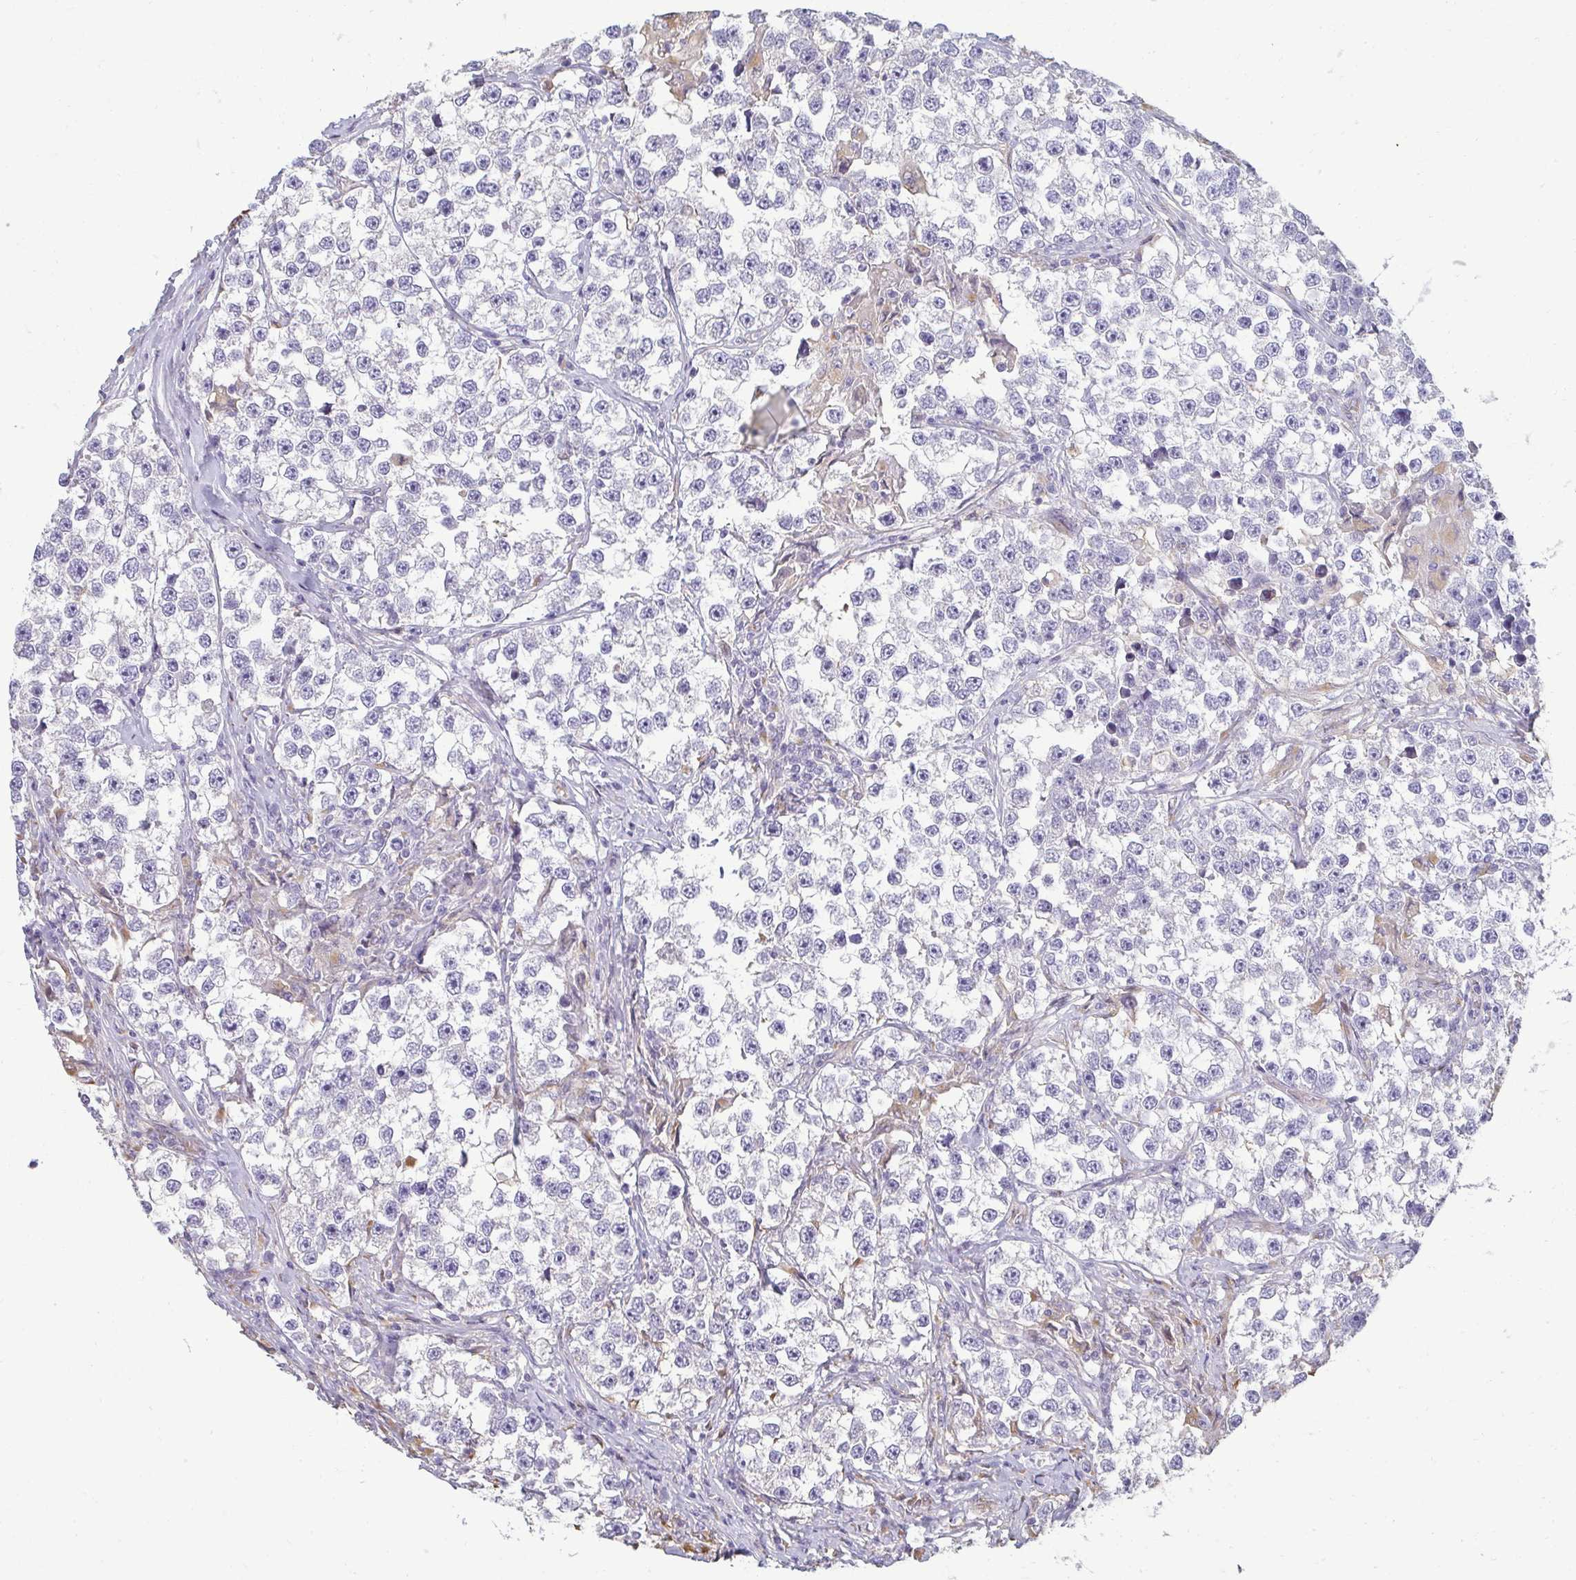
{"staining": {"intensity": "negative", "quantity": "none", "location": "none"}, "tissue": "testis cancer", "cell_type": "Tumor cells", "image_type": "cancer", "snomed": [{"axis": "morphology", "description": "Seminoma, NOS"}, {"axis": "topography", "description": "Testis"}], "caption": "A histopathology image of human testis cancer is negative for staining in tumor cells.", "gene": "PDE2A", "patient": {"sex": "male", "age": 46}}